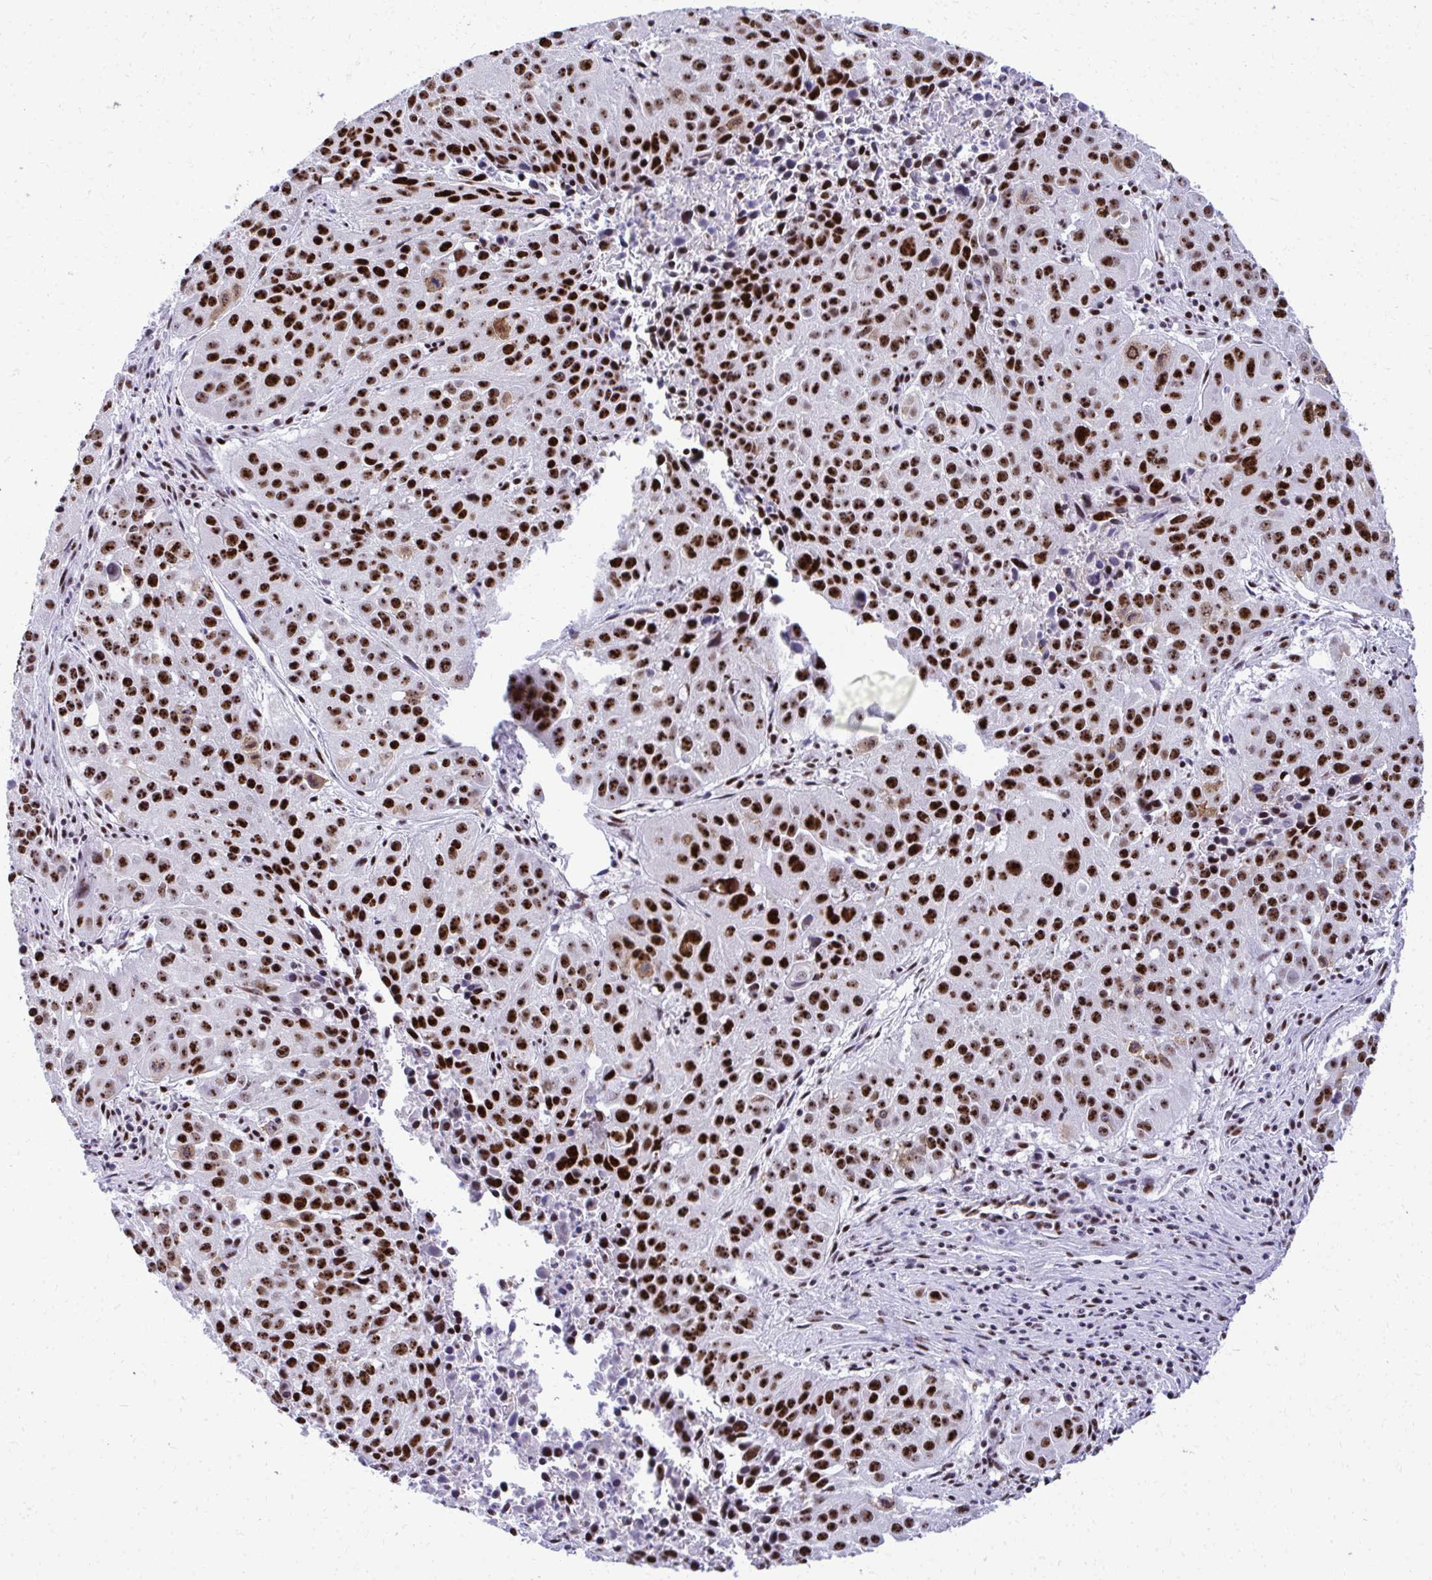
{"staining": {"intensity": "strong", "quantity": ">75%", "location": "nuclear"}, "tissue": "lung cancer", "cell_type": "Tumor cells", "image_type": "cancer", "snomed": [{"axis": "morphology", "description": "Squamous cell carcinoma, NOS"}, {"axis": "topography", "description": "Lung"}], "caption": "This histopathology image reveals IHC staining of lung cancer, with high strong nuclear positivity in about >75% of tumor cells.", "gene": "PELP1", "patient": {"sex": "female", "age": 61}}